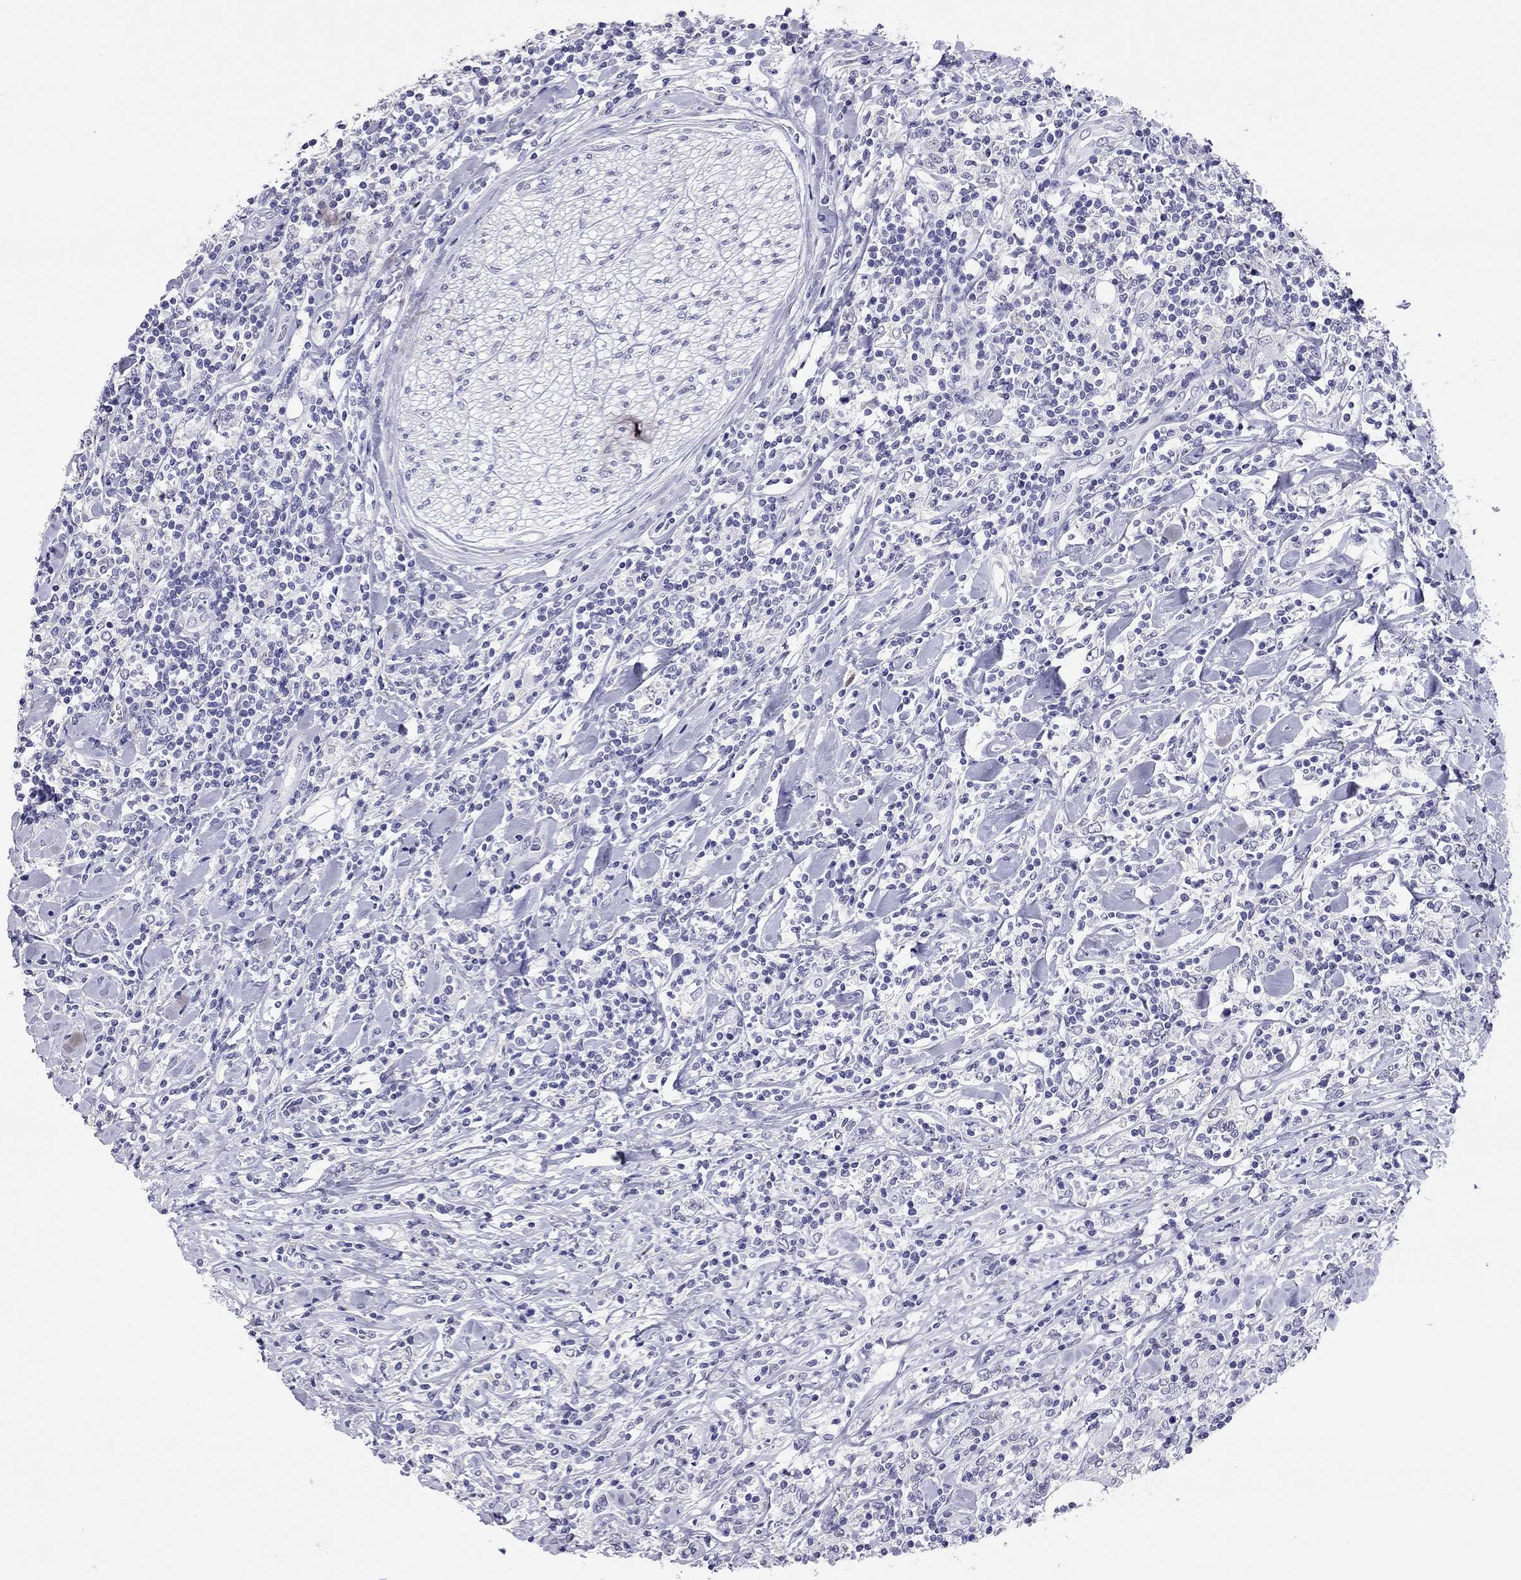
{"staining": {"intensity": "negative", "quantity": "none", "location": "none"}, "tissue": "lymphoma", "cell_type": "Tumor cells", "image_type": "cancer", "snomed": [{"axis": "morphology", "description": "Malignant lymphoma, non-Hodgkin's type, High grade"}, {"axis": "topography", "description": "Lymph node"}], "caption": "High-grade malignant lymphoma, non-Hodgkin's type stained for a protein using IHC shows no positivity tumor cells.", "gene": "ARMC12", "patient": {"sex": "female", "age": 84}}